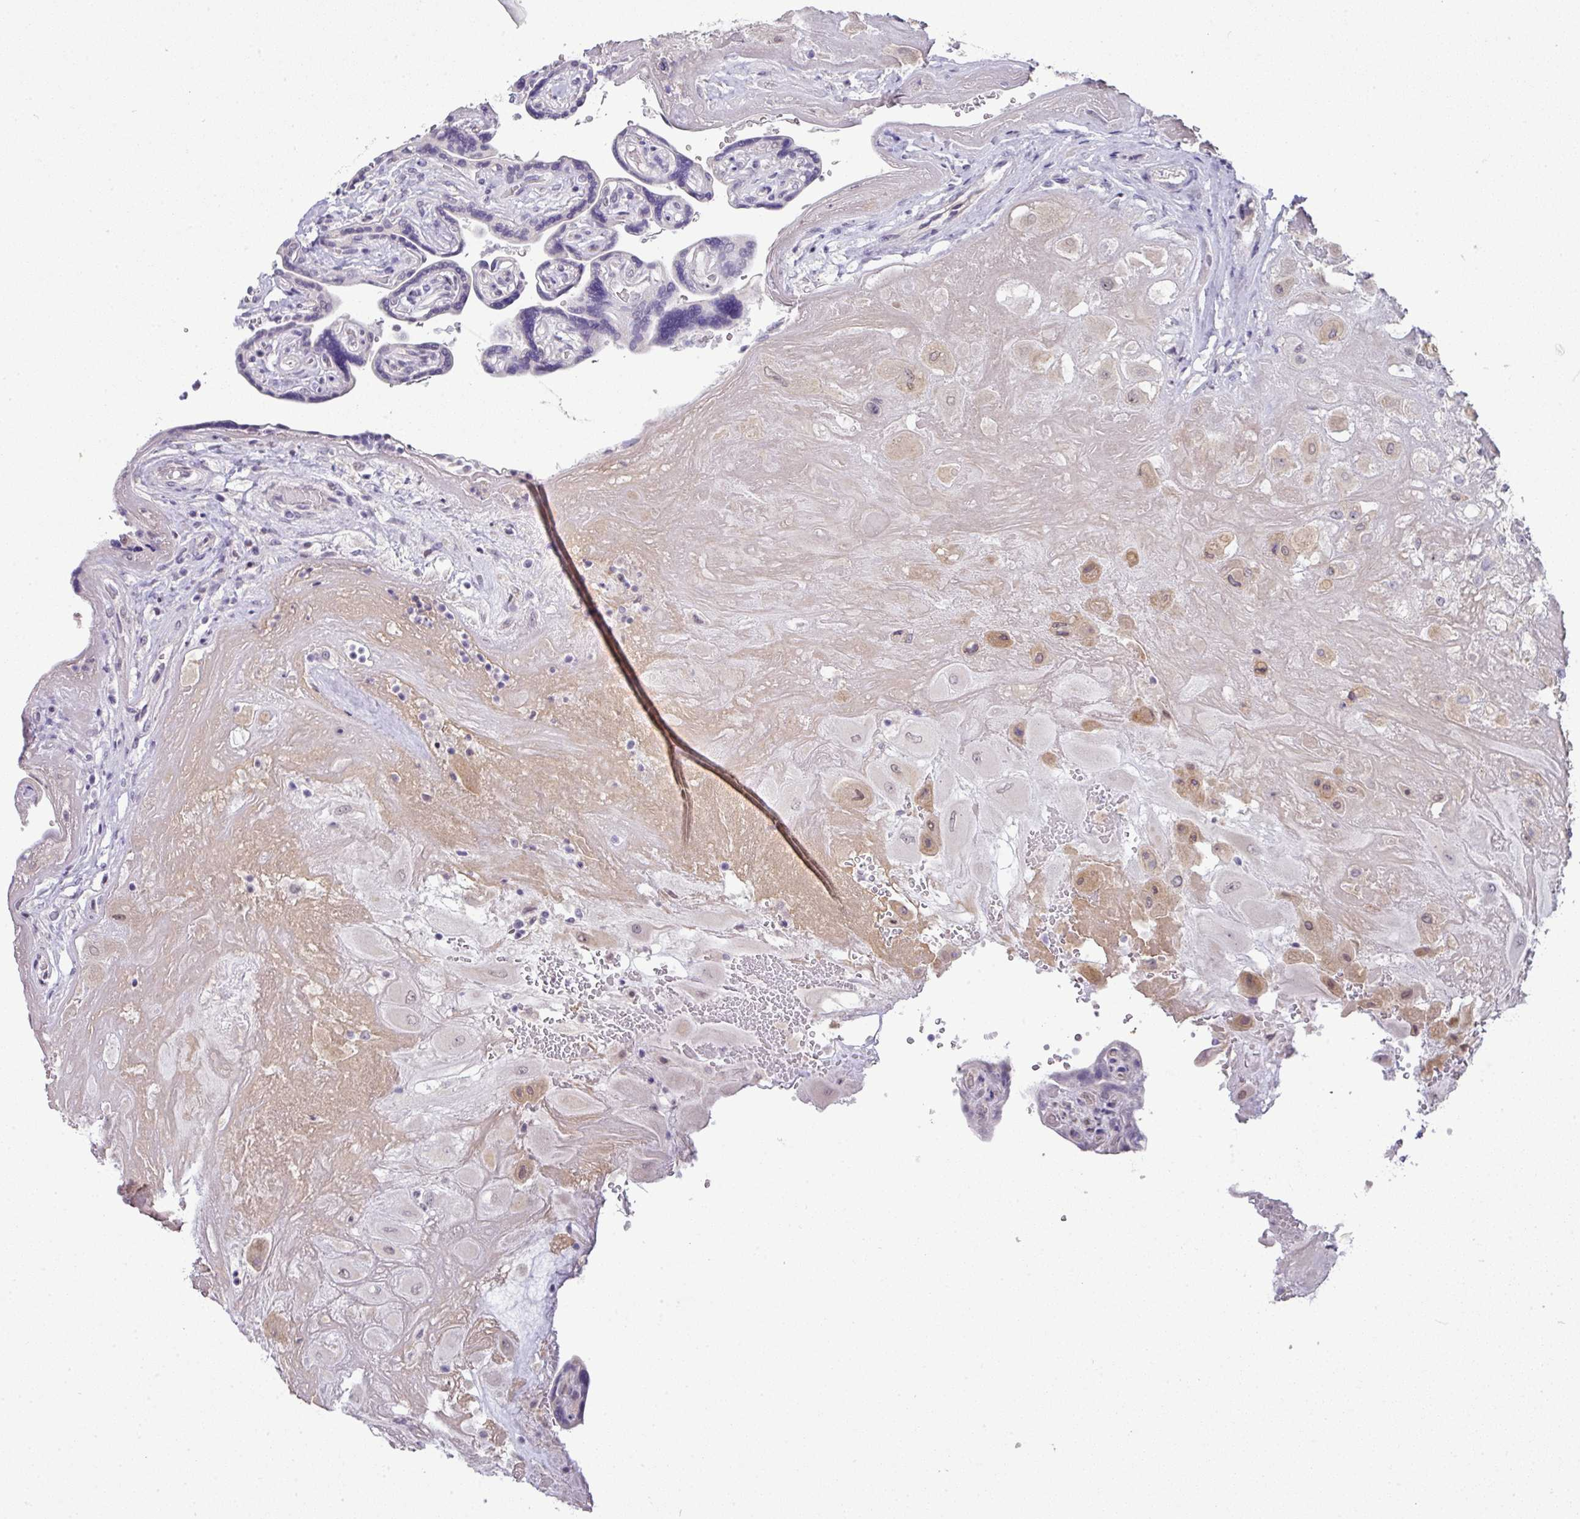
{"staining": {"intensity": "moderate", "quantity": "<25%", "location": "cytoplasmic/membranous,nuclear"}, "tissue": "placenta", "cell_type": "Decidual cells", "image_type": "normal", "snomed": [{"axis": "morphology", "description": "Normal tissue, NOS"}, {"axis": "topography", "description": "Placenta"}], "caption": "DAB (3,3'-diaminobenzidine) immunohistochemical staining of unremarkable human placenta exhibits moderate cytoplasmic/membranous,nuclear protein positivity in approximately <25% of decidual cells.", "gene": "GCG", "patient": {"sex": "female", "age": 32}}